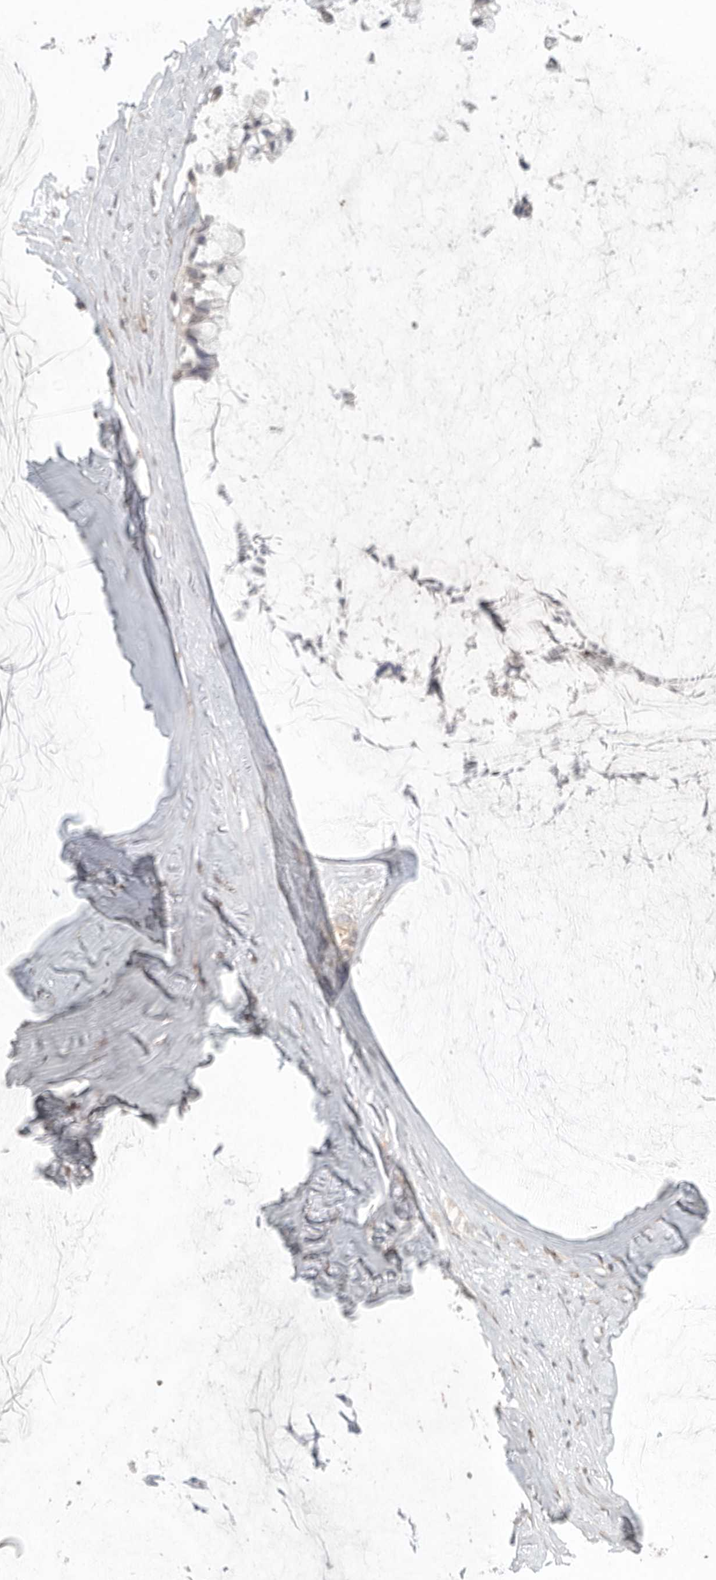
{"staining": {"intensity": "negative", "quantity": "none", "location": "none"}, "tissue": "ovarian cancer", "cell_type": "Tumor cells", "image_type": "cancer", "snomed": [{"axis": "morphology", "description": "Cystadenocarcinoma, mucinous, NOS"}, {"axis": "topography", "description": "Ovary"}], "caption": "A micrograph of ovarian cancer stained for a protein displays no brown staining in tumor cells.", "gene": "KLK5", "patient": {"sex": "female", "age": 39}}